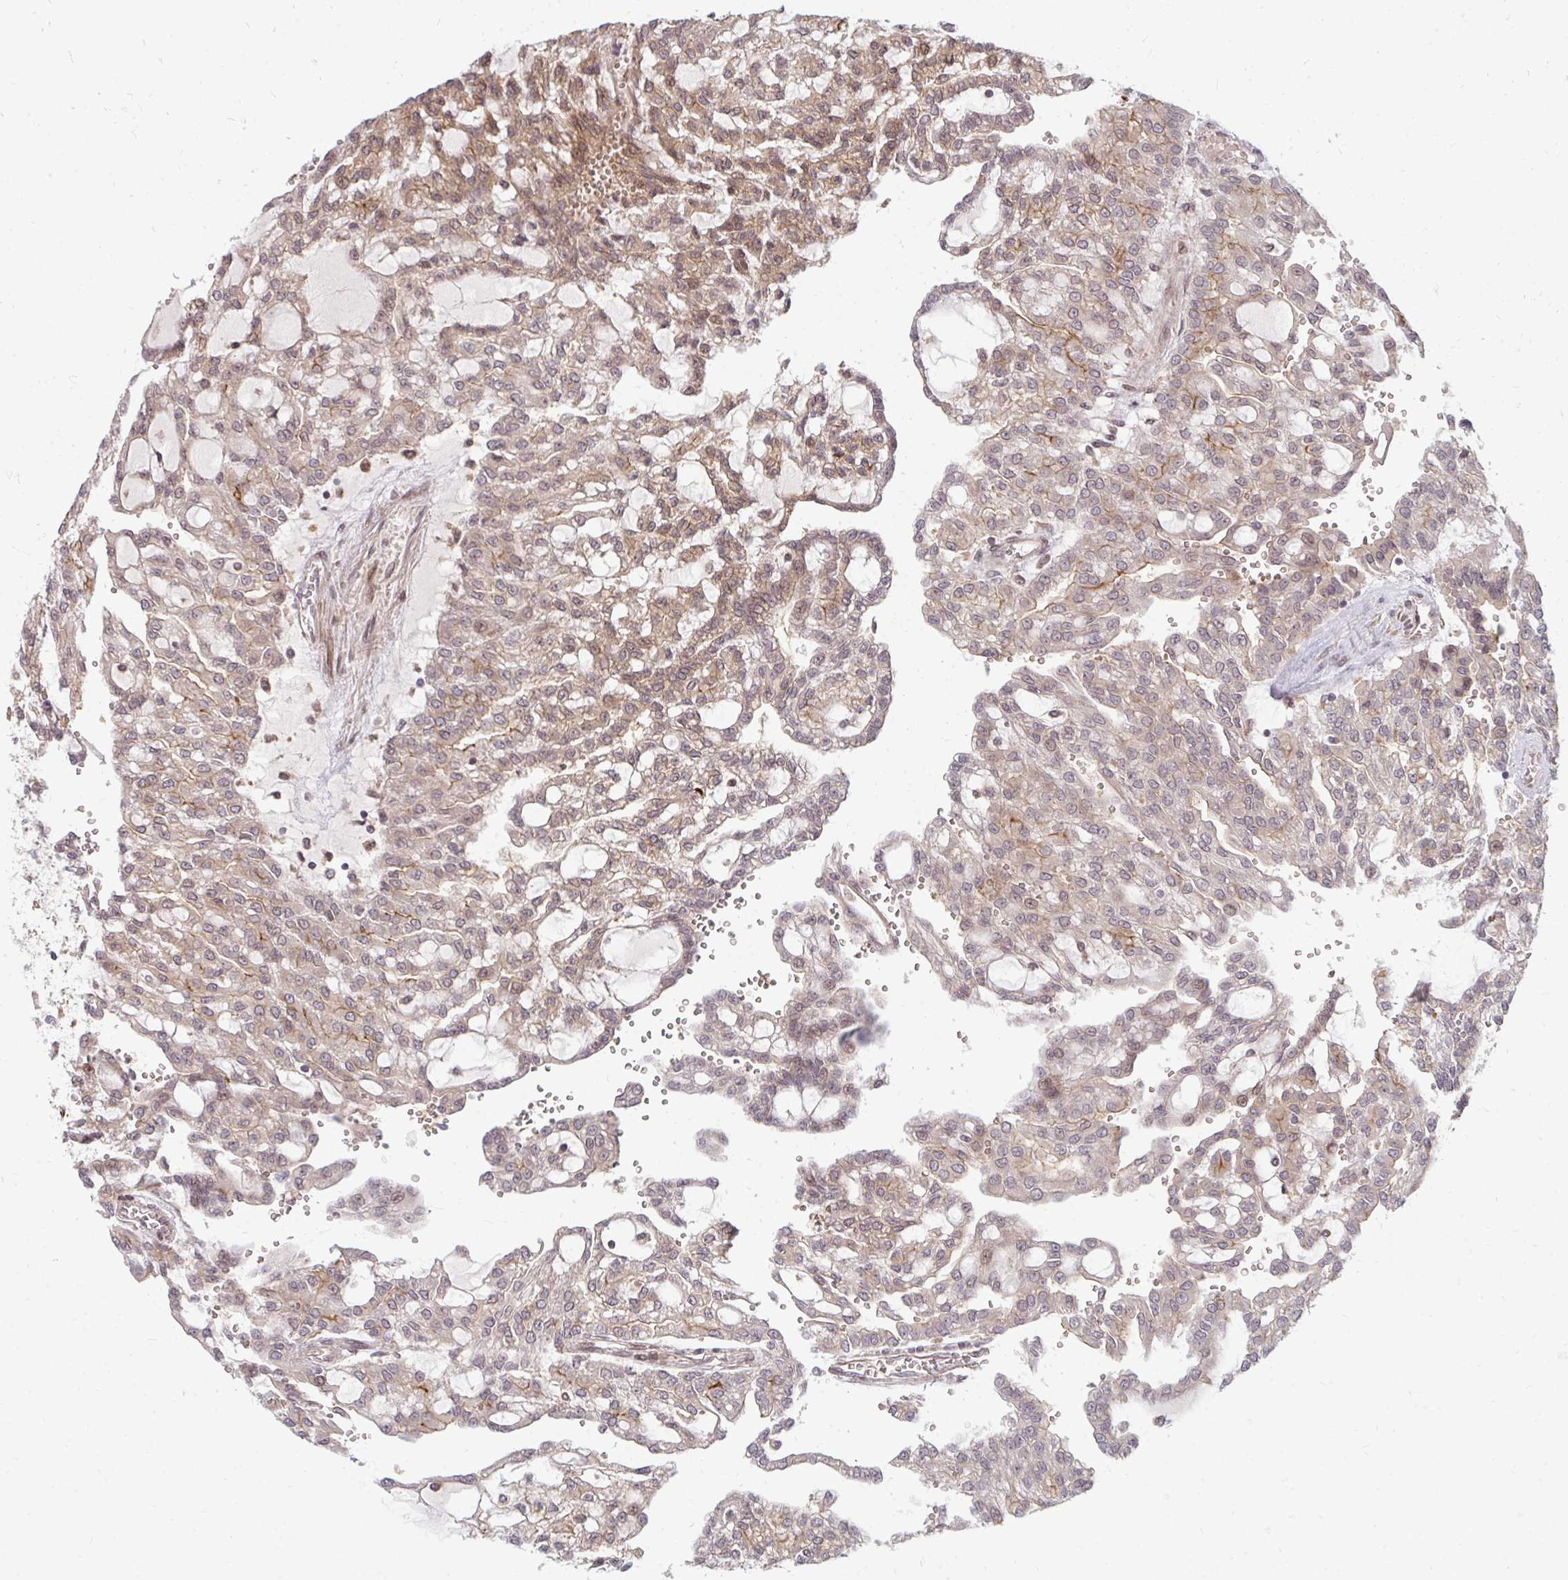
{"staining": {"intensity": "weak", "quantity": ">75%", "location": "cytoplasmic/membranous"}, "tissue": "renal cancer", "cell_type": "Tumor cells", "image_type": "cancer", "snomed": [{"axis": "morphology", "description": "Adenocarcinoma, NOS"}, {"axis": "topography", "description": "Kidney"}], "caption": "Immunohistochemical staining of renal adenocarcinoma shows weak cytoplasmic/membranous protein positivity in about >75% of tumor cells.", "gene": "ZNF285", "patient": {"sex": "male", "age": 63}}